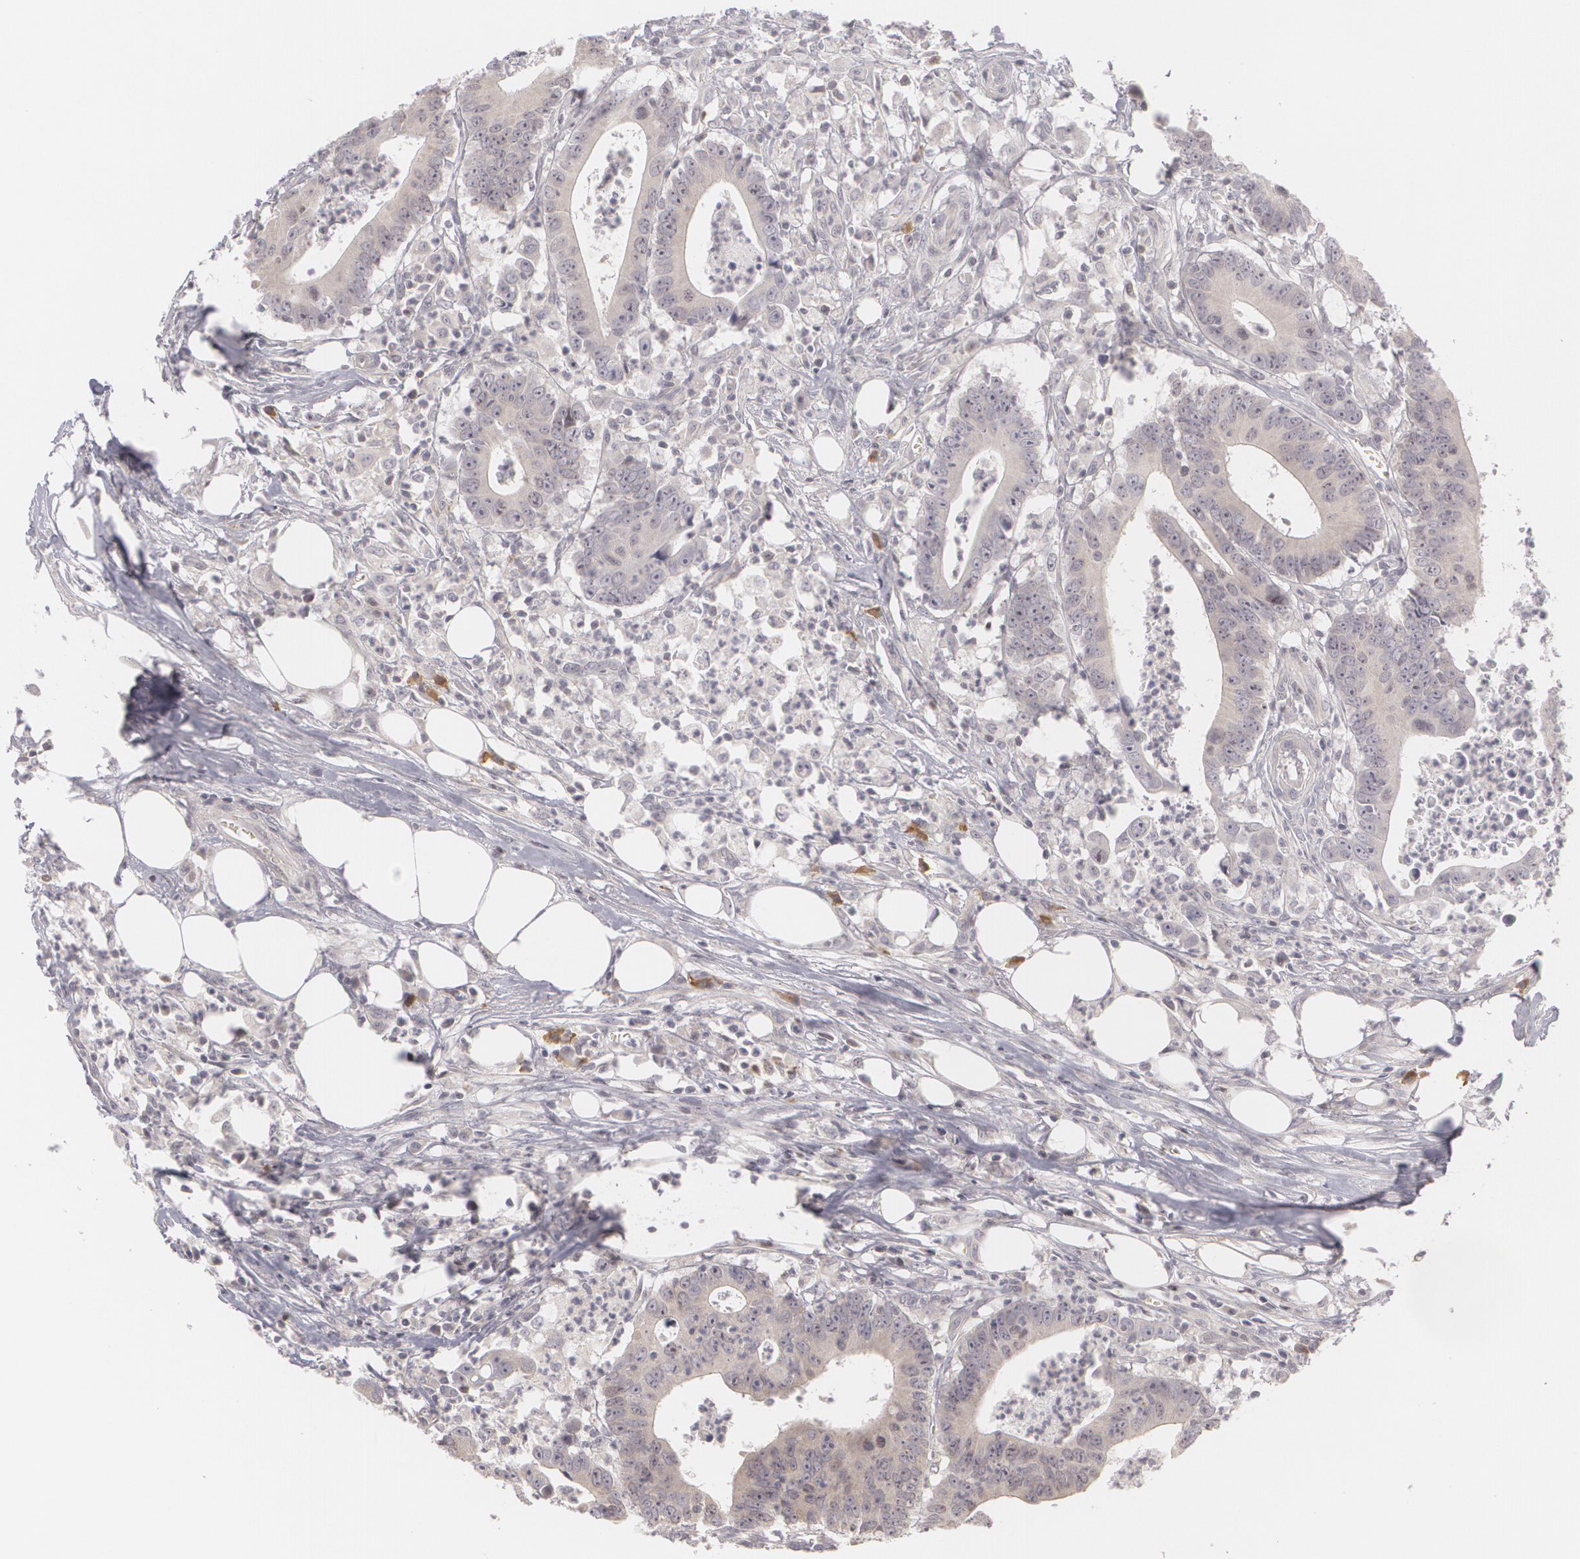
{"staining": {"intensity": "negative", "quantity": "none", "location": "none"}, "tissue": "colorectal cancer", "cell_type": "Tumor cells", "image_type": "cancer", "snomed": [{"axis": "morphology", "description": "Adenocarcinoma, NOS"}, {"axis": "topography", "description": "Colon"}], "caption": "Tumor cells are negative for brown protein staining in adenocarcinoma (colorectal). The staining was performed using DAB (3,3'-diaminobenzidine) to visualize the protein expression in brown, while the nuclei were stained in blue with hematoxylin (Magnification: 20x).", "gene": "ZBTB16", "patient": {"sex": "male", "age": 55}}